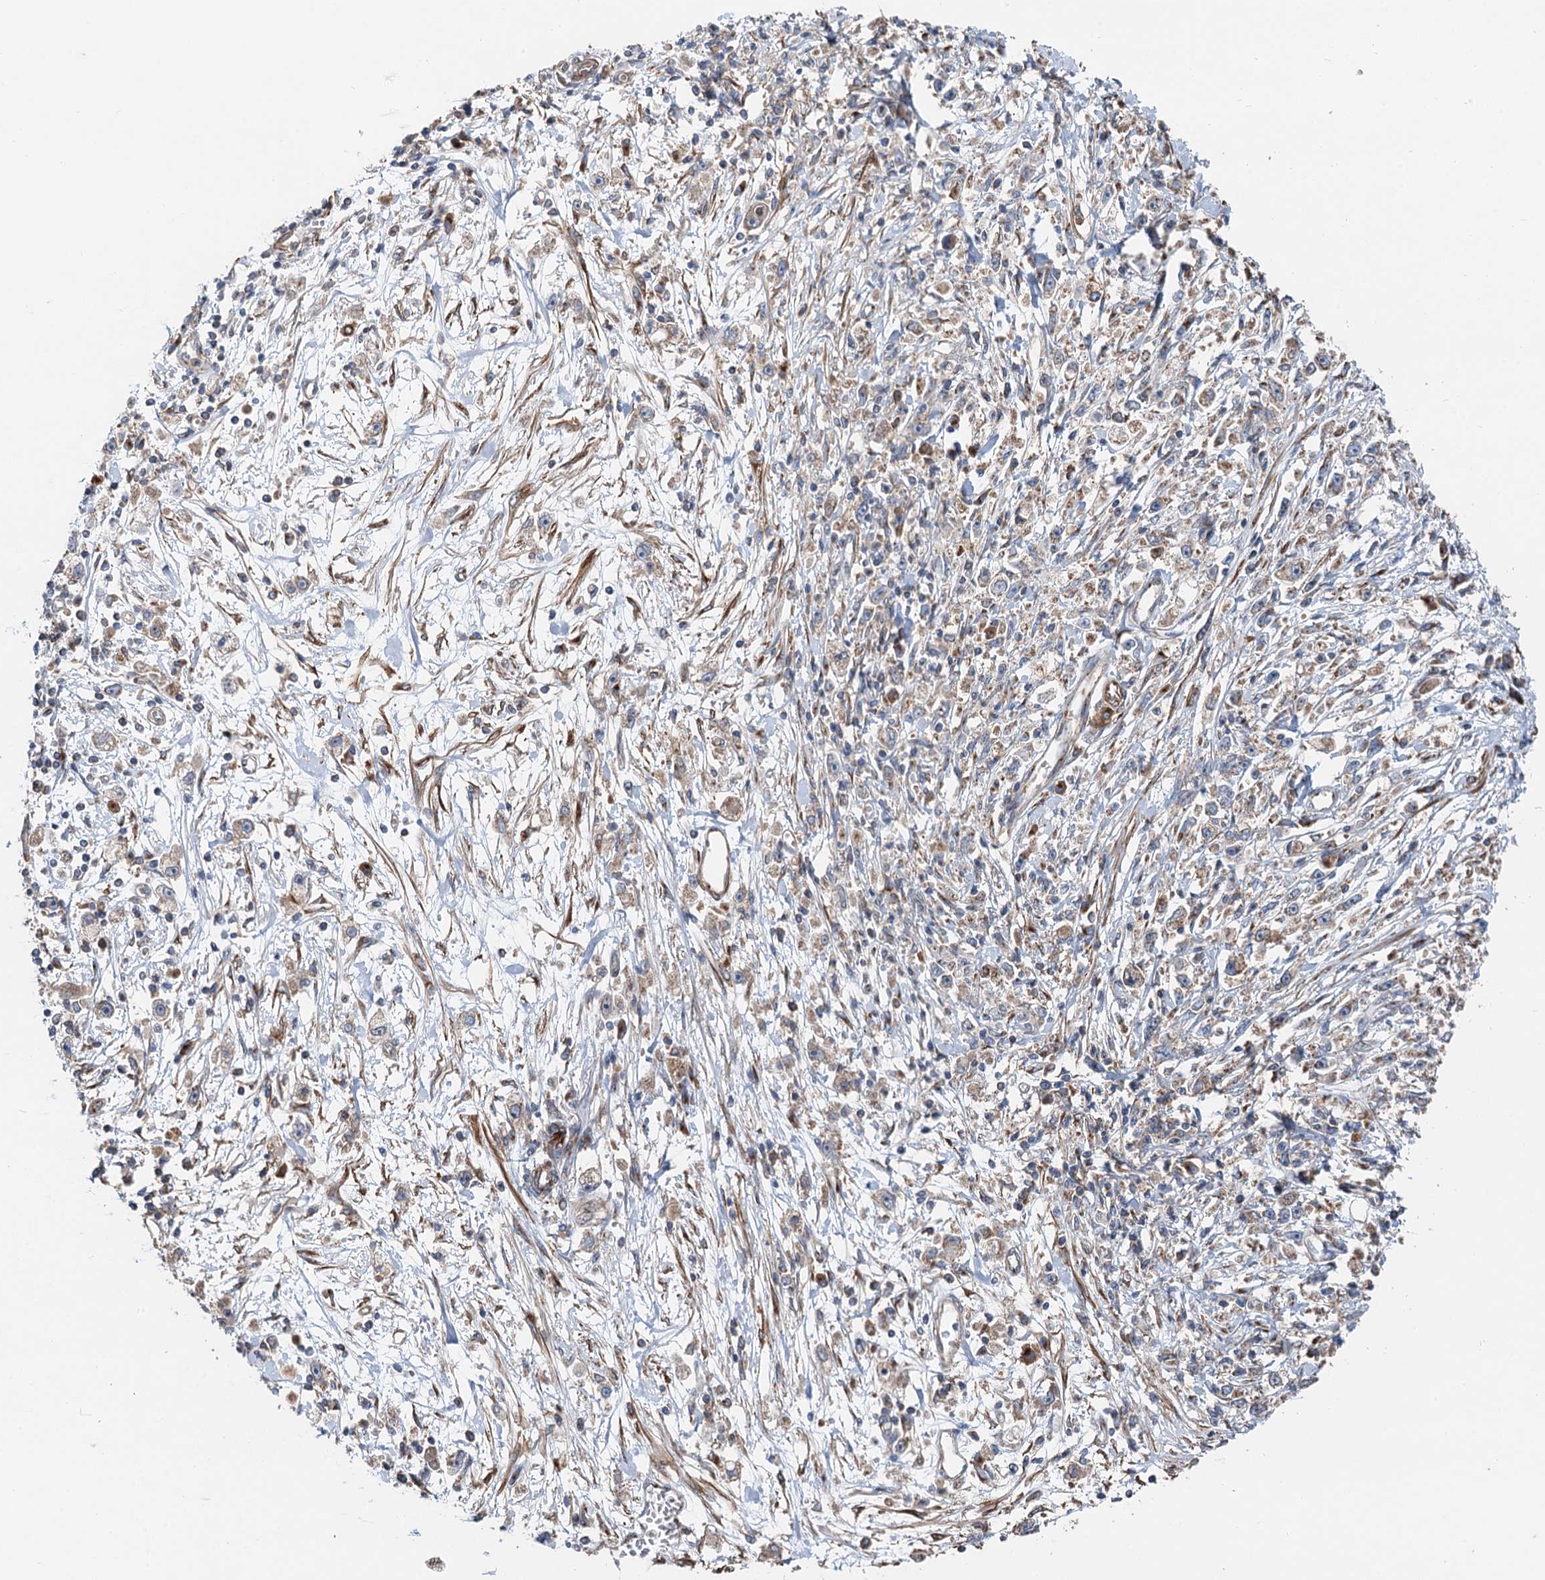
{"staining": {"intensity": "weak", "quantity": "25%-75%", "location": "cytoplasmic/membranous"}, "tissue": "stomach cancer", "cell_type": "Tumor cells", "image_type": "cancer", "snomed": [{"axis": "morphology", "description": "Adenocarcinoma, NOS"}, {"axis": "topography", "description": "Stomach"}], "caption": "Protein staining of stomach adenocarcinoma tissue displays weak cytoplasmic/membranous staining in approximately 25%-75% of tumor cells.", "gene": "ANKRD26", "patient": {"sex": "female", "age": 59}}